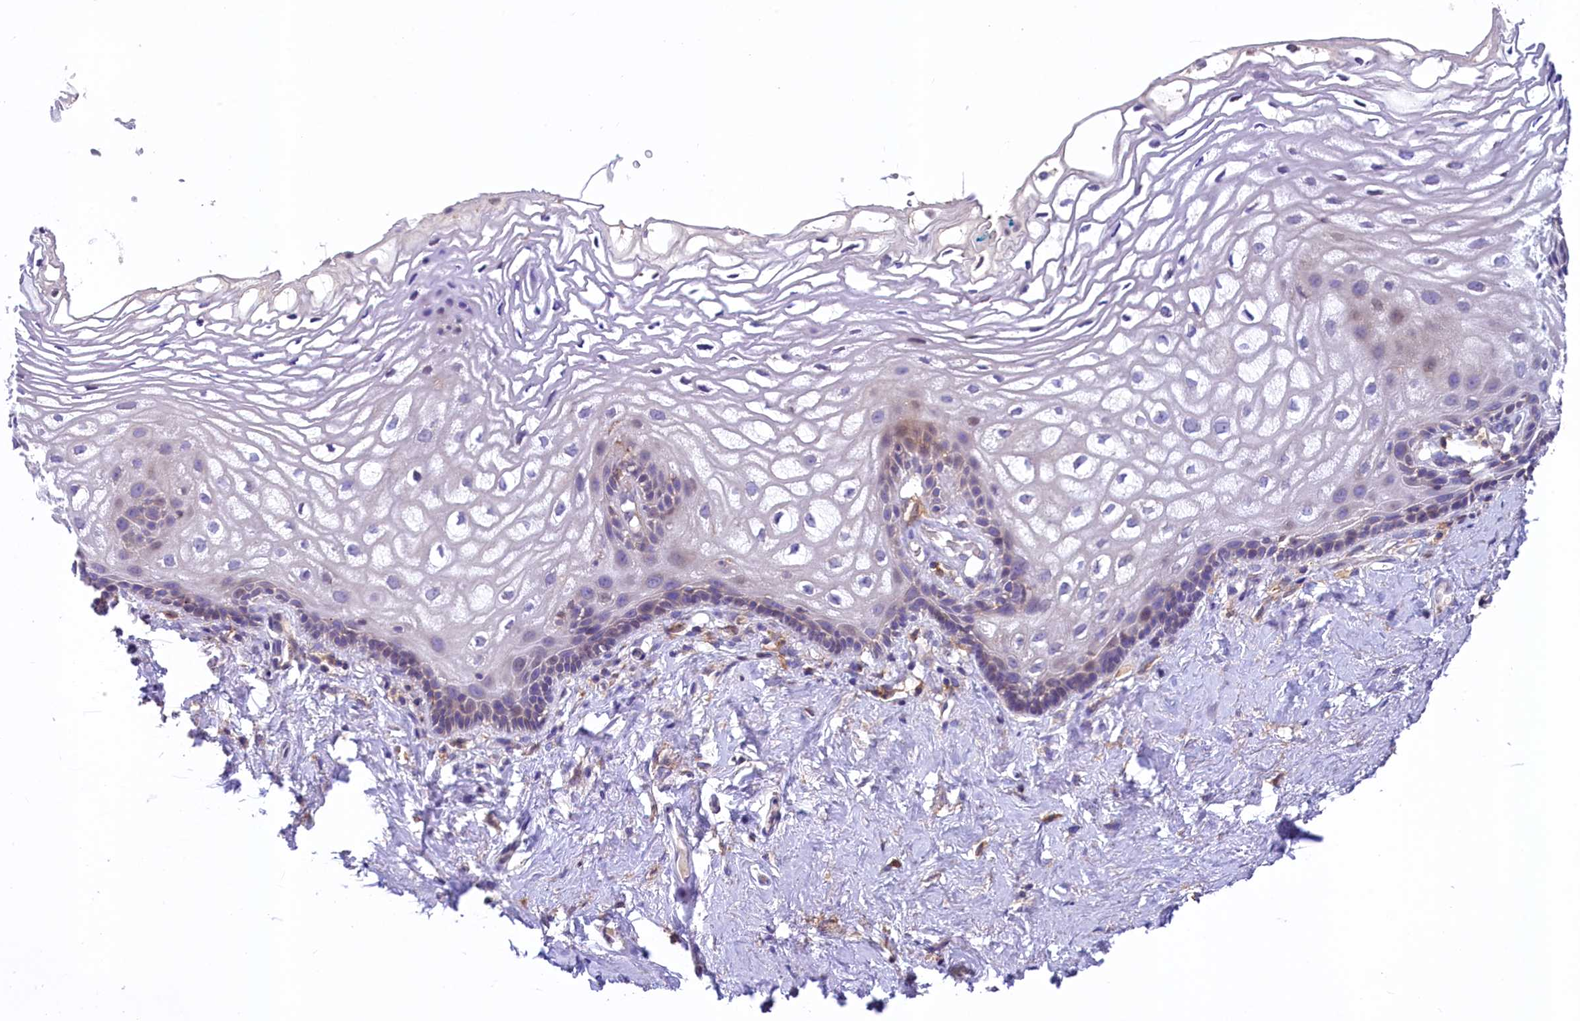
{"staining": {"intensity": "negative", "quantity": "none", "location": "none"}, "tissue": "vagina", "cell_type": "Squamous epithelial cells", "image_type": "normal", "snomed": [{"axis": "morphology", "description": "Normal tissue, NOS"}, {"axis": "morphology", "description": "Adenocarcinoma, NOS"}, {"axis": "topography", "description": "Rectum"}, {"axis": "topography", "description": "Vagina"}], "caption": "High magnification brightfield microscopy of normal vagina stained with DAB (brown) and counterstained with hematoxylin (blue): squamous epithelial cells show no significant positivity.", "gene": "HPS6", "patient": {"sex": "female", "age": 71}}